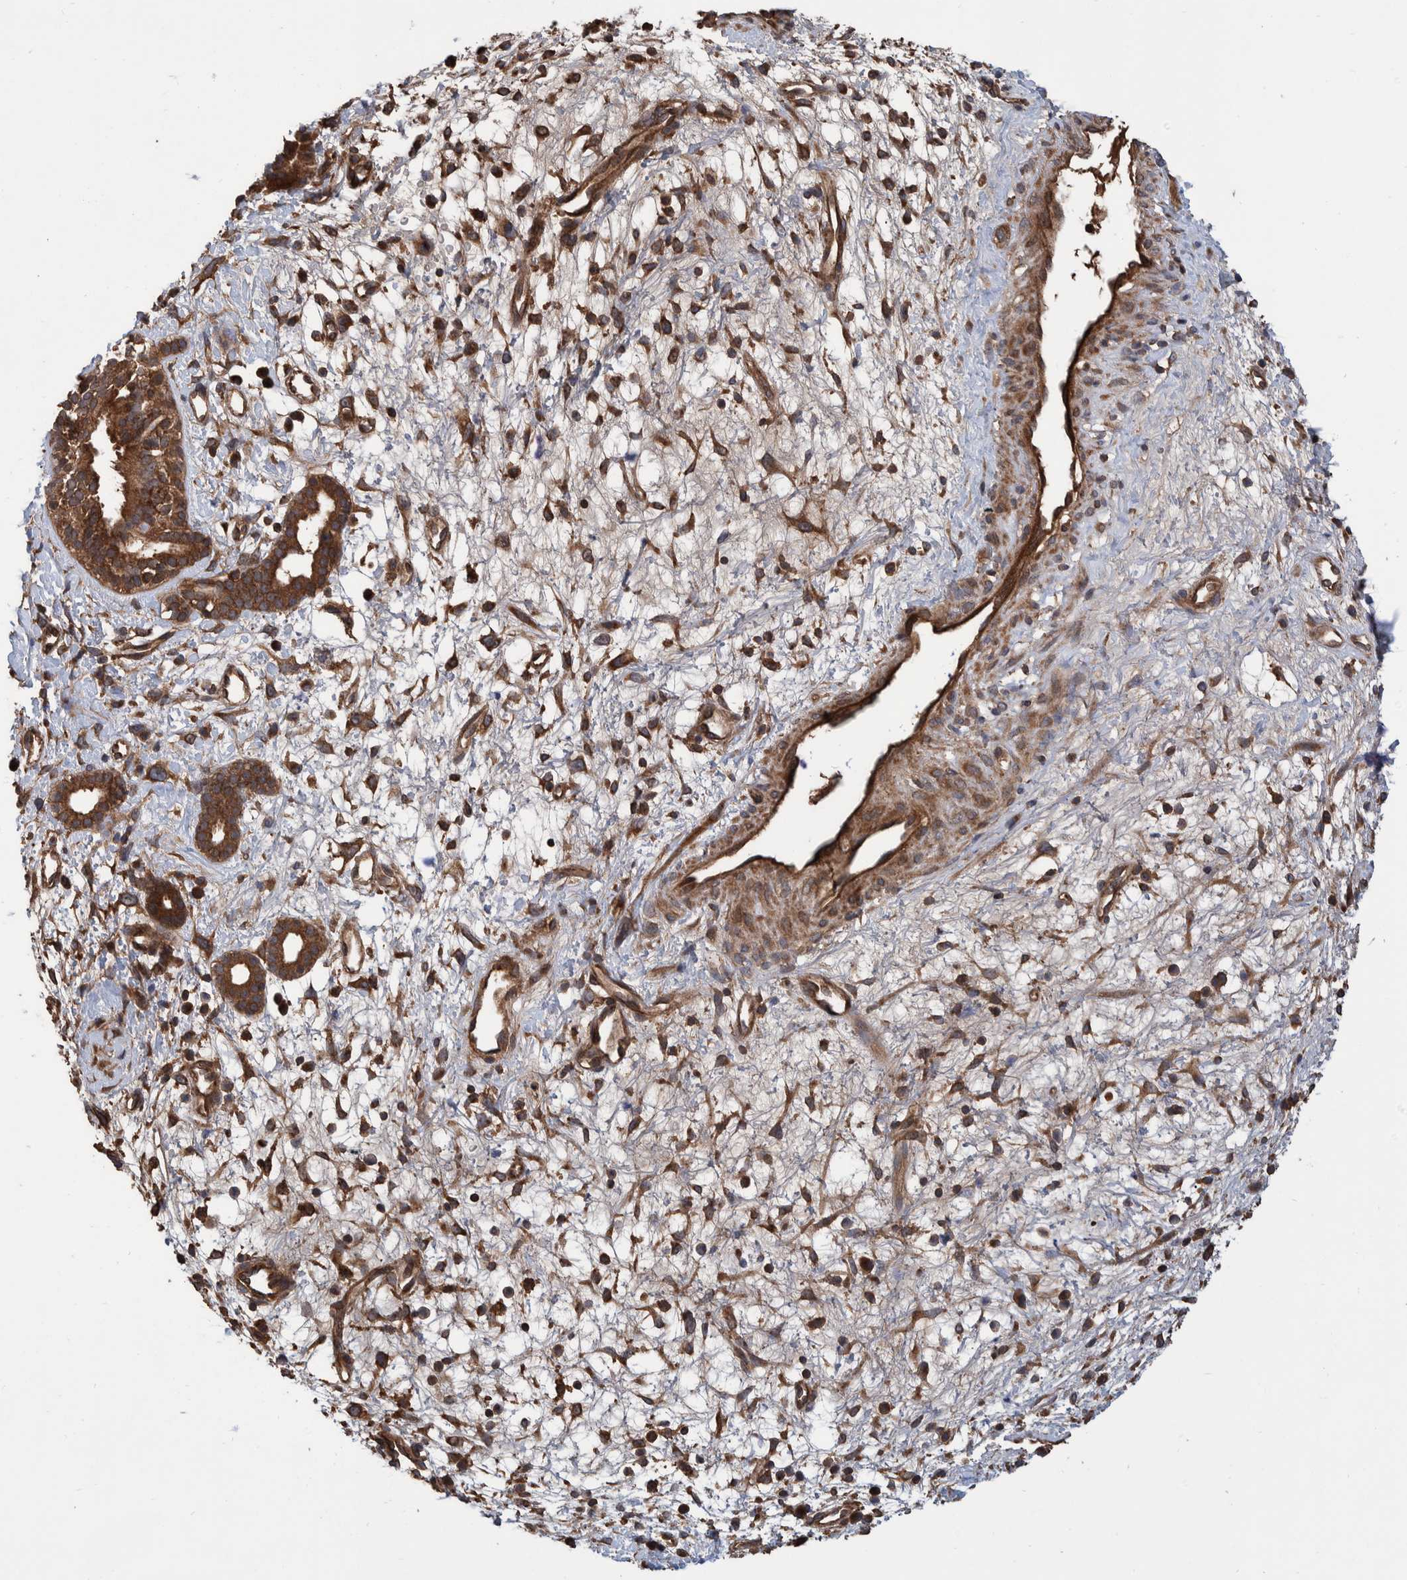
{"staining": {"intensity": "moderate", "quantity": ">75%", "location": "cytoplasmic/membranous"}, "tissue": "nasopharynx", "cell_type": "Respiratory epithelial cells", "image_type": "normal", "snomed": [{"axis": "morphology", "description": "Normal tissue, NOS"}, {"axis": "topography", "description": "Nasopharynx"}], "caption": "Immunohistochemistry (IHC) of benign nasopharynx exhibits medium levels of moderate cytoplasmic/membranous expression in approximately >75% of respiratory epithelial cells.", "gene": "VBP1", "patient": {"sex": "male", "age": 22}}